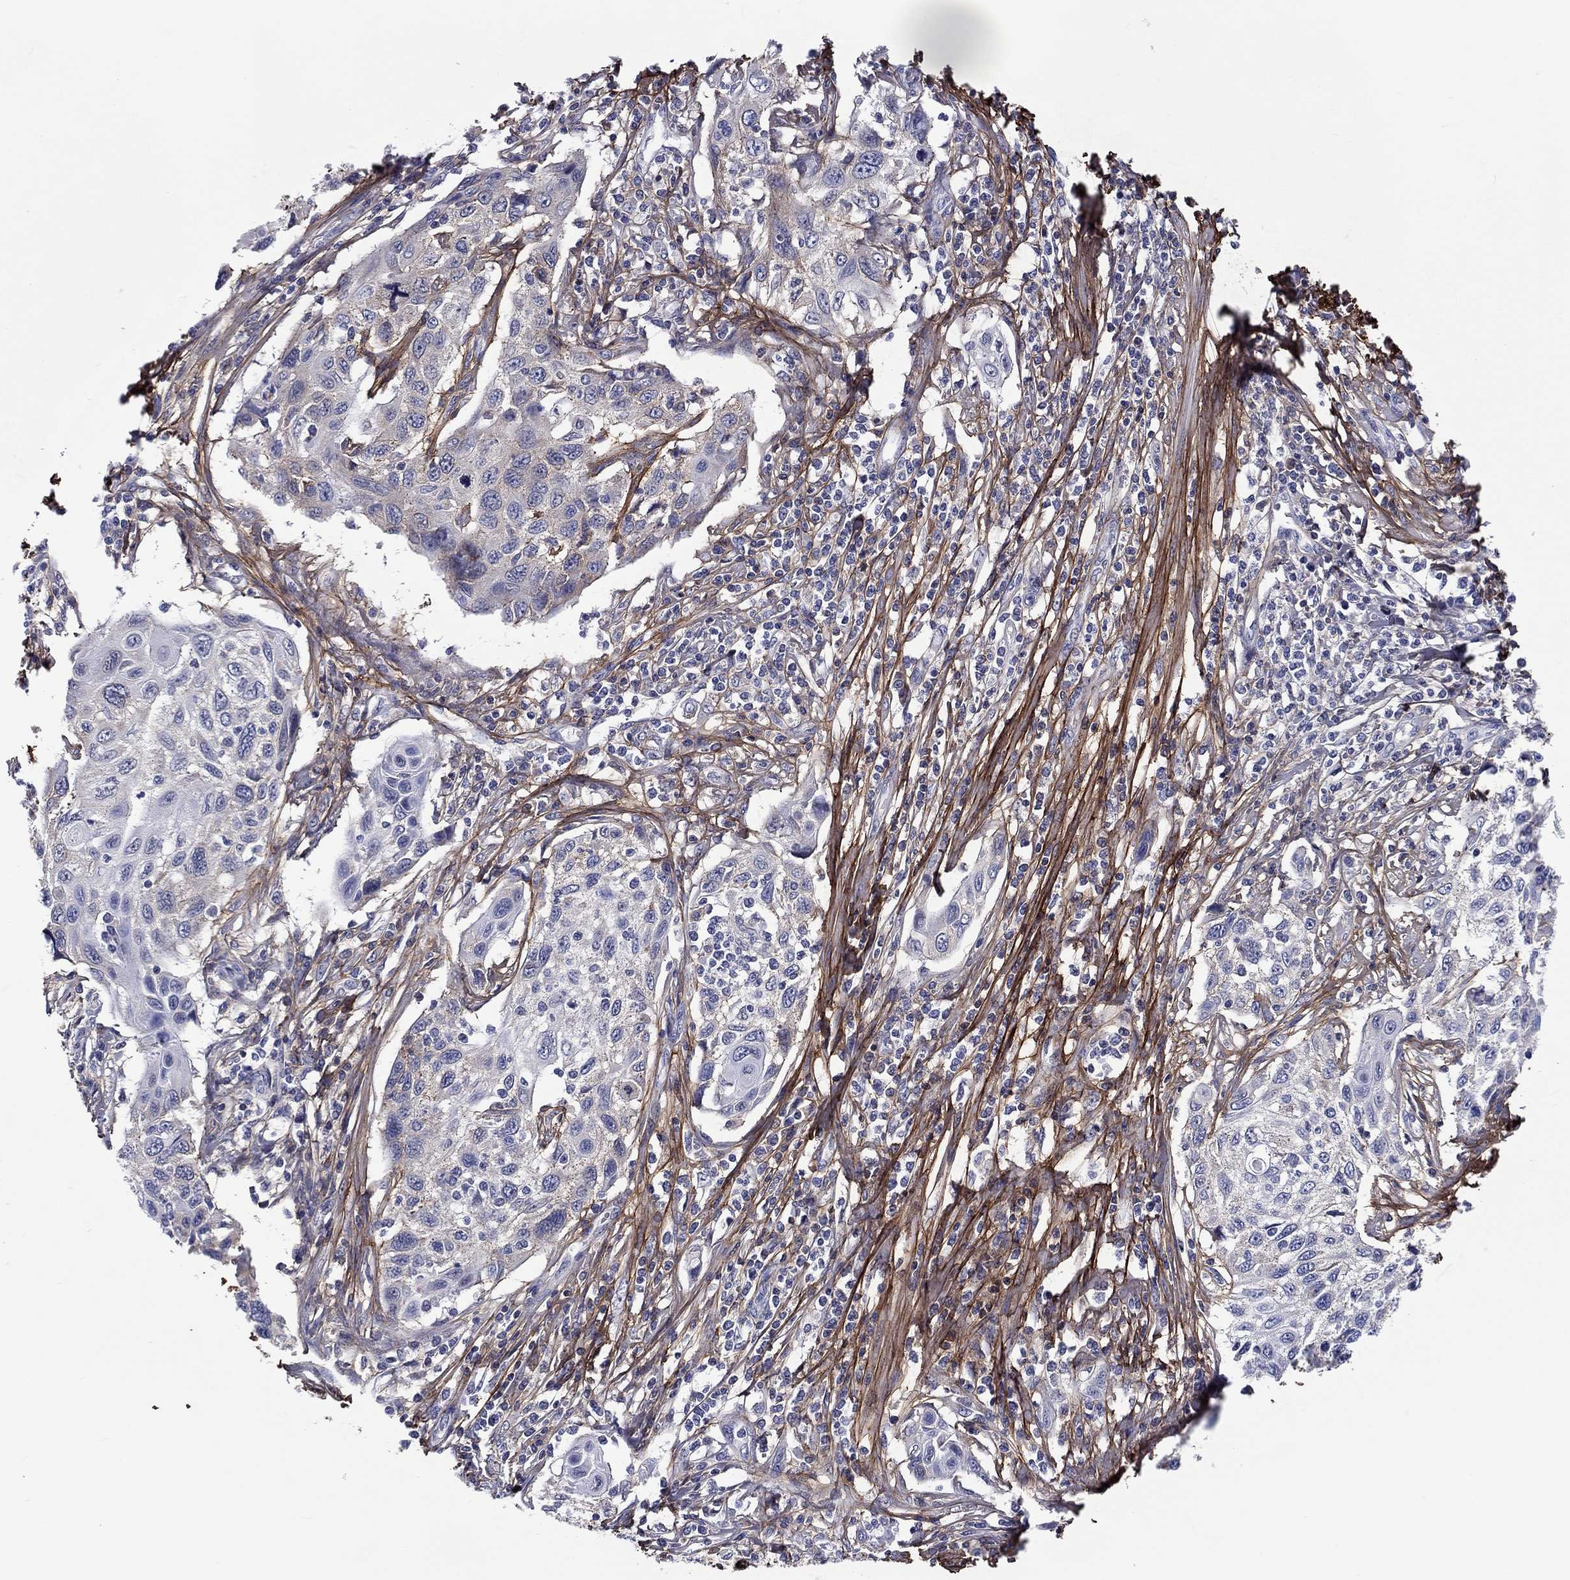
{"staining": {"intensity": "negative", "quantity": "none", "location": "none"}, "tissue": "cervical cancer", "cell_type": "Tumor cells", "image_type": "cancer", "snomed": [{"axis": "morphology", "description": "Squamous cell carcinoma, NOS"}, {"axis": "topography", "description": "Cervix"}], "caption": "A photomicrograph of cervical cancer stained for a protein exhibits no brown staining in tumor cells.", "gene": "TGFBI", "patient": {"sex": "female", "age": 70}}